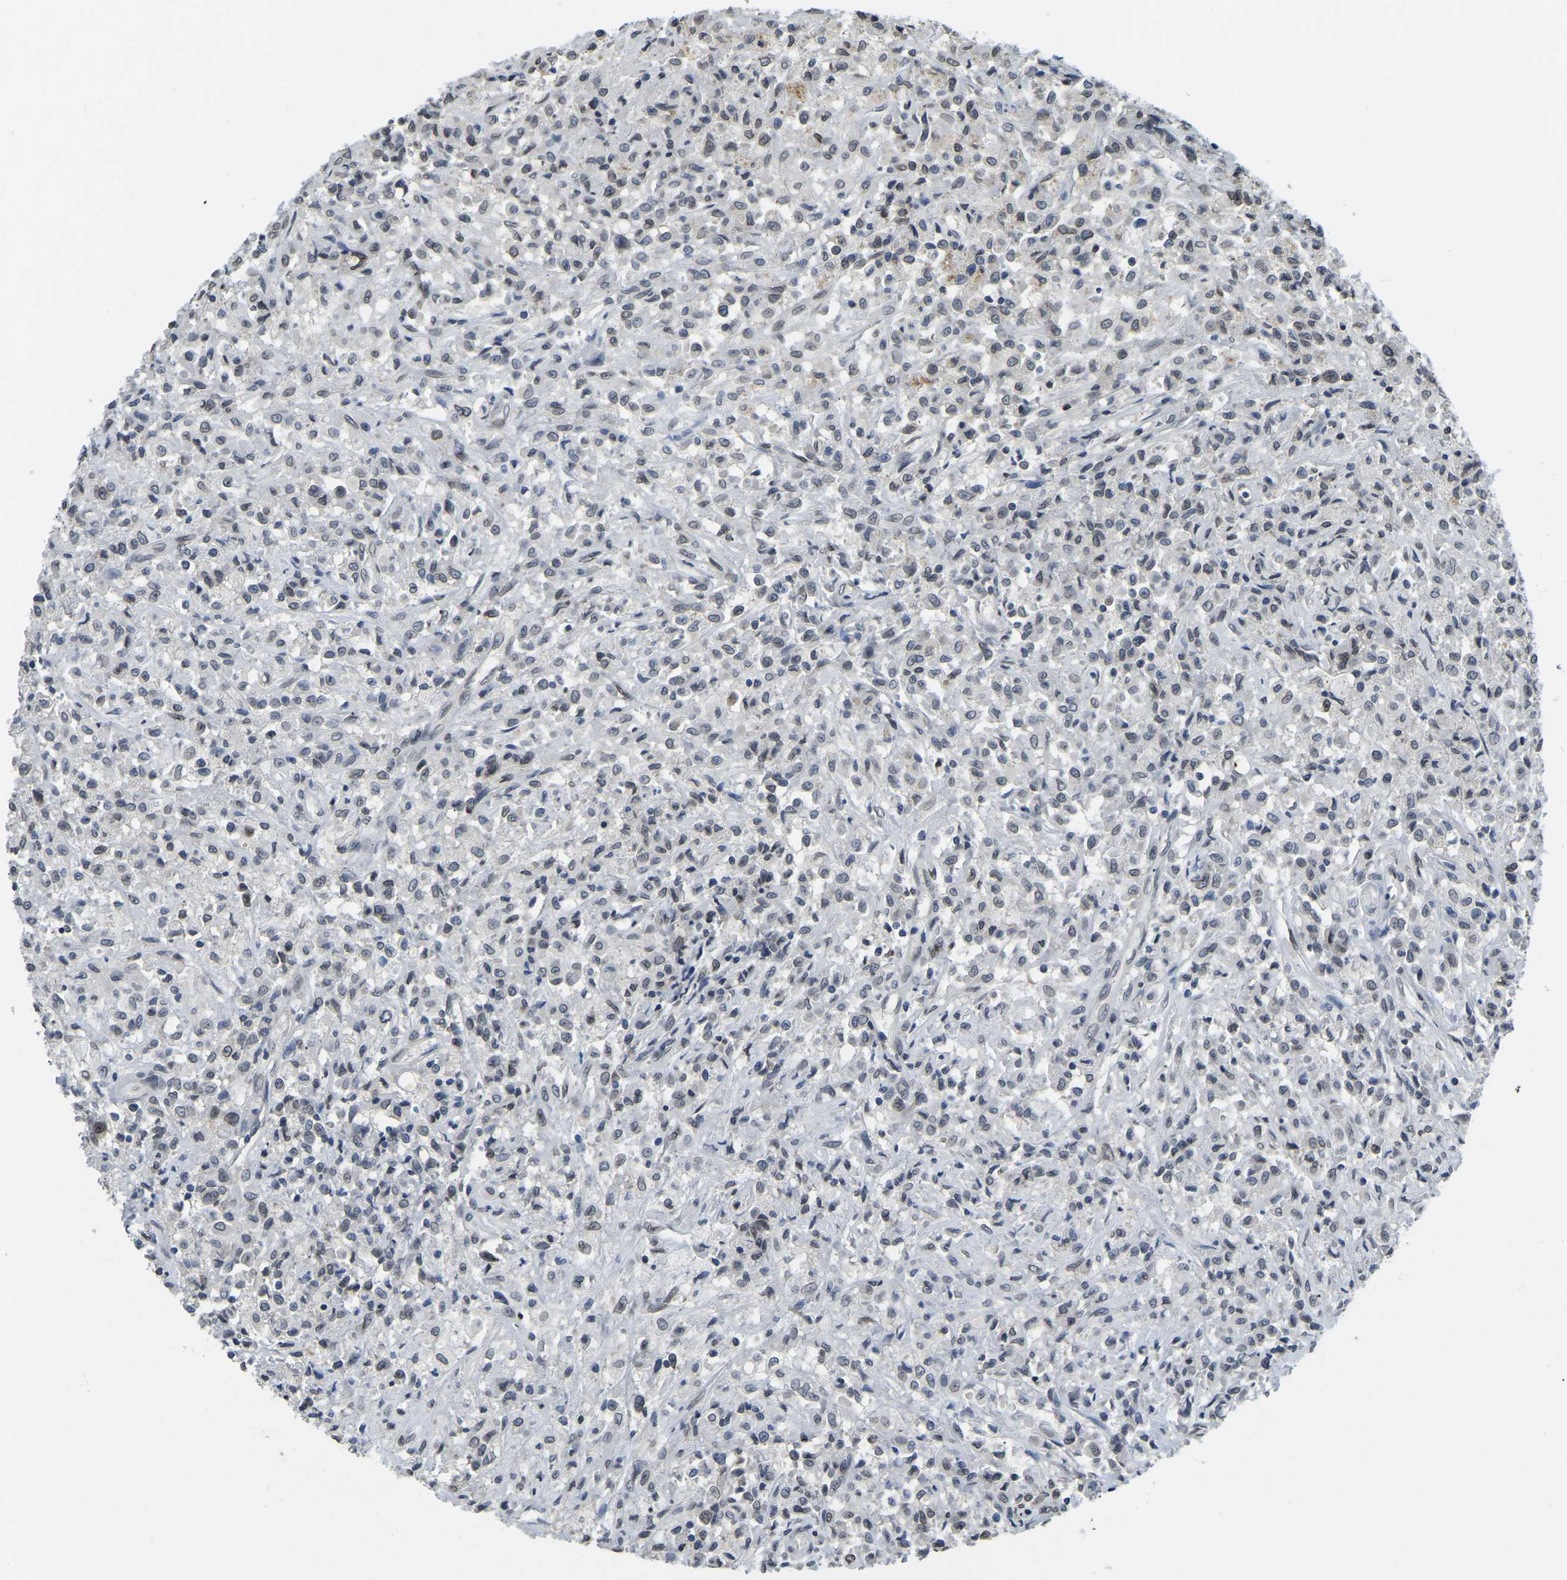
{"staining": {"intensity": "weak", "quantity": "<25%", "location": "nuclear"}, "tissue": "testis cancer", "cell_type": "Tumor cells", "image_type": "cancer", "snomed": [{"axis": "morphology", "description": "Carcinoma, Embryonal, NOS"}, {"axis": "topography", "description": "Testis"}], "caption": "DAB immunohistochemical staining of human testis cancer reveals no significant expression in tumor cells.", "gene": "RANBP2", "patient": {"sex": "male", "age": 2}}